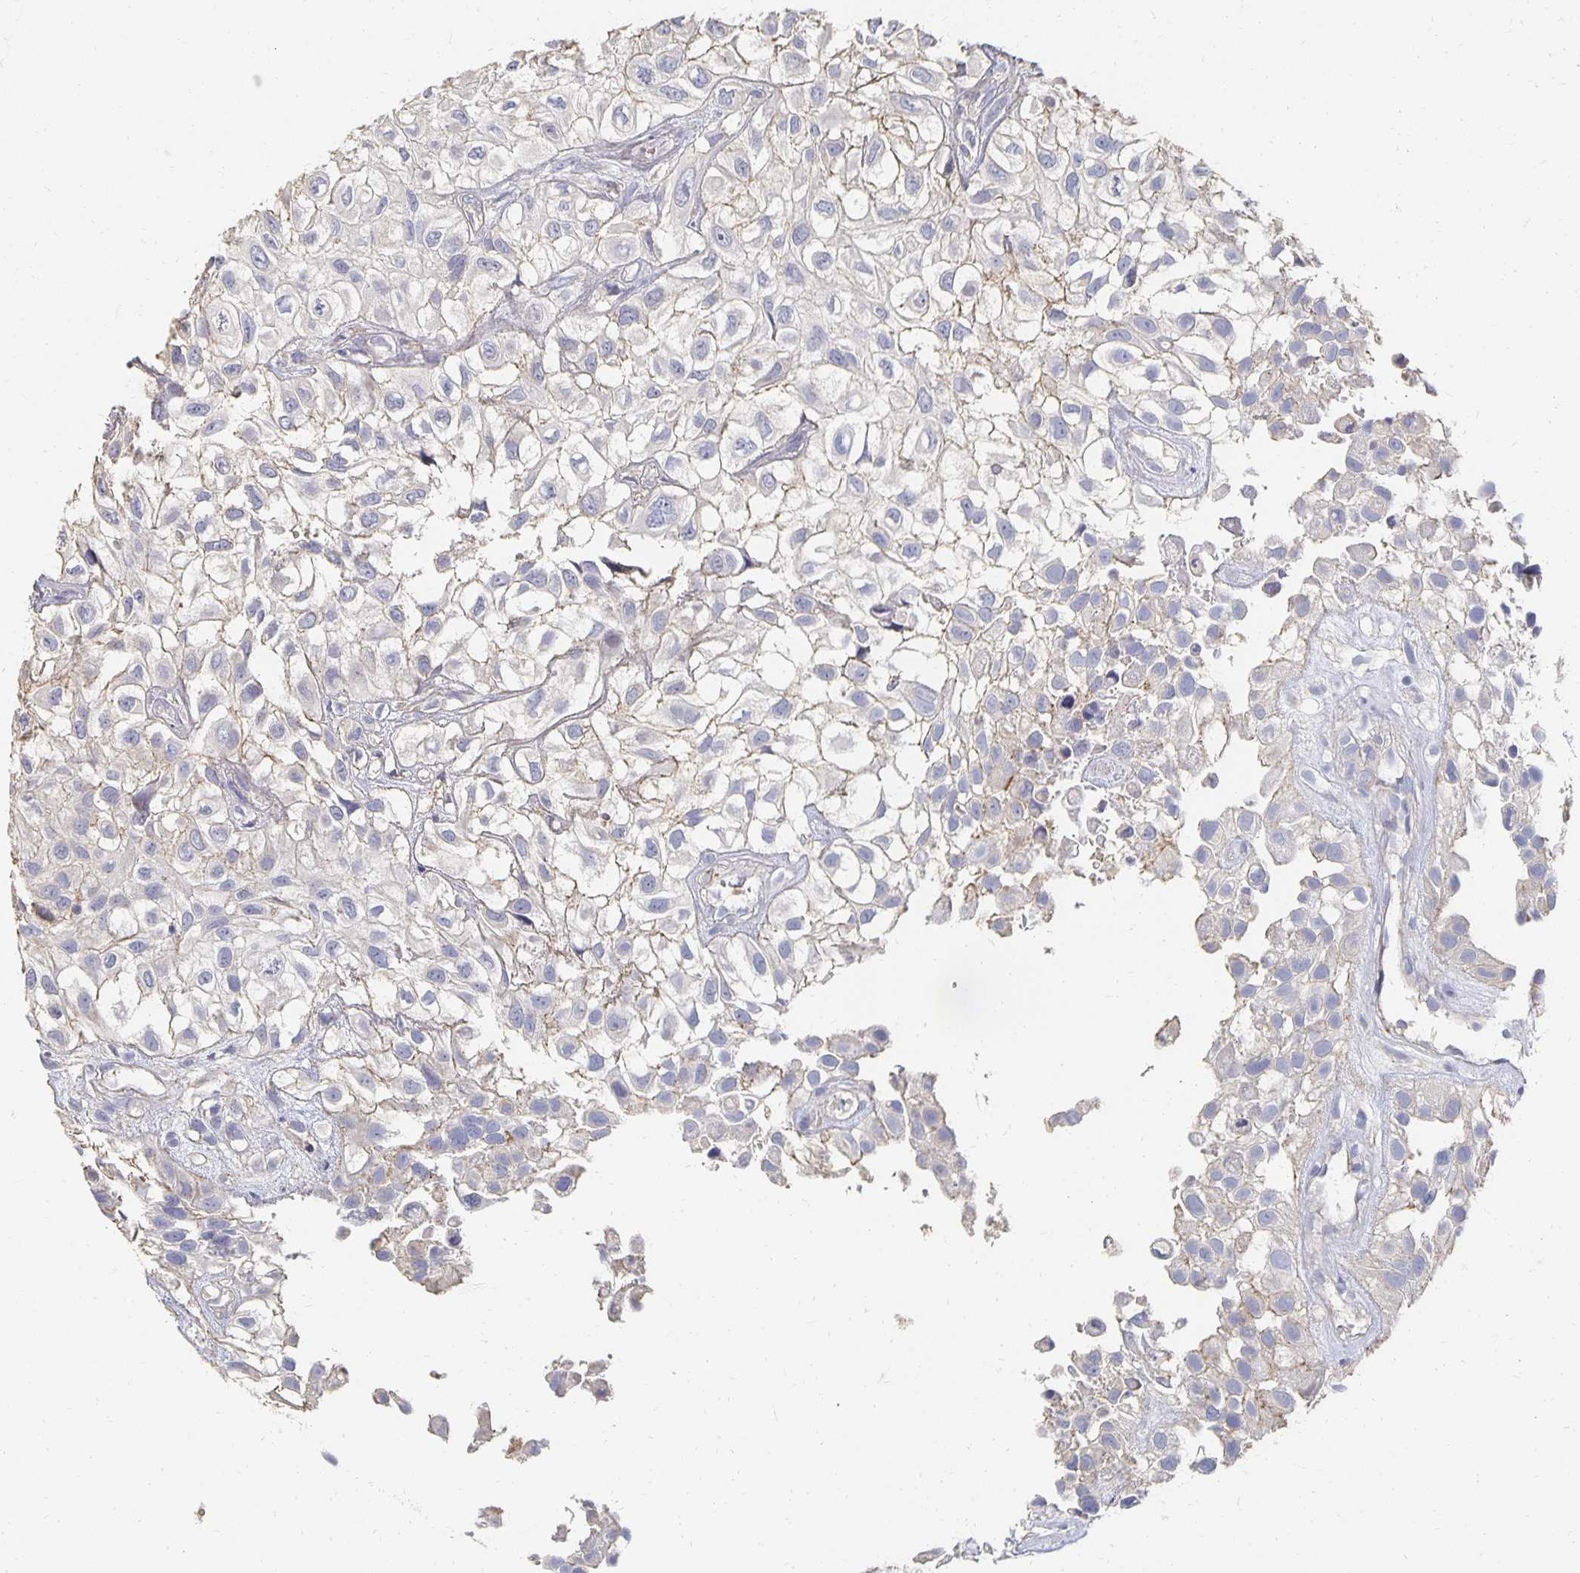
{"staining": {"intensity": "negative", "quantity": "none", "location": "none"}, "tissue": "urothelial cancer", "cell_type": "Tumor cells", "image_type": "cancer", "snomed": [{"axis": "morphology", "description": "Urothelial carcinoma, High grade"}, {"axis": "topography", "description": "Urinary bladder"}], "caption": "Urothelial carcinoma (high-grade) stained for a protein using immunohistochemistry reveals no positivity tumor cells.", "gene": "CST6", "patient": {"sex": "male", "age": 56}}